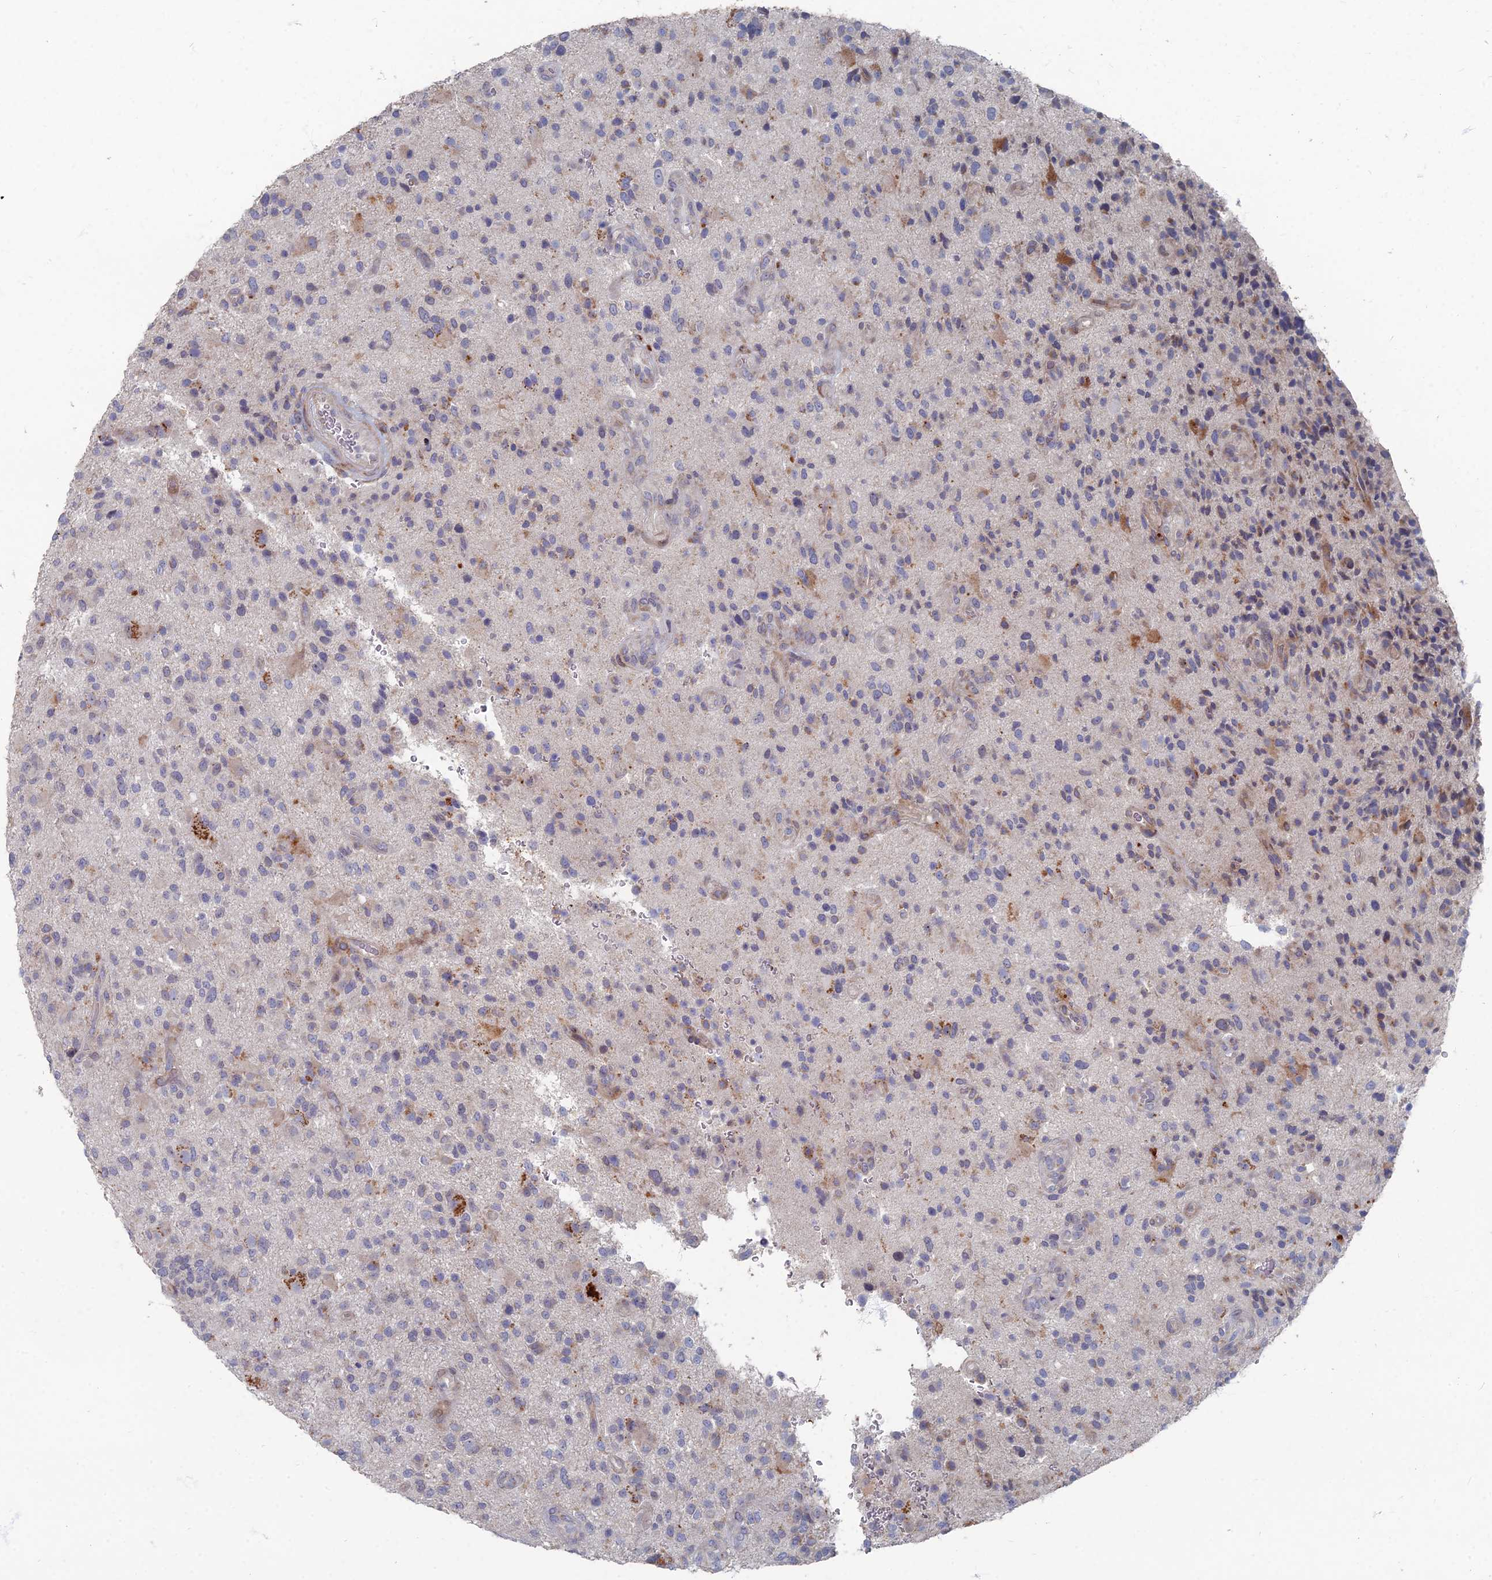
{"staining": {"intensity": "negative", "quantity": "none", "location": "none"}, "tissue": "glioma", "cell_type": "Tumor cells", "image_type": "cancer", "snomed": [{"axis": "morphology", "description": "Glioma, malignant, High grade"}, {"axis": "topography", "description": "Brain"}], "caption": "Micrograph shows no significant protein staining in tumor cells of glioma.", "gene": "TMEM128", "patient": {"sex": "male", "age": 47}}